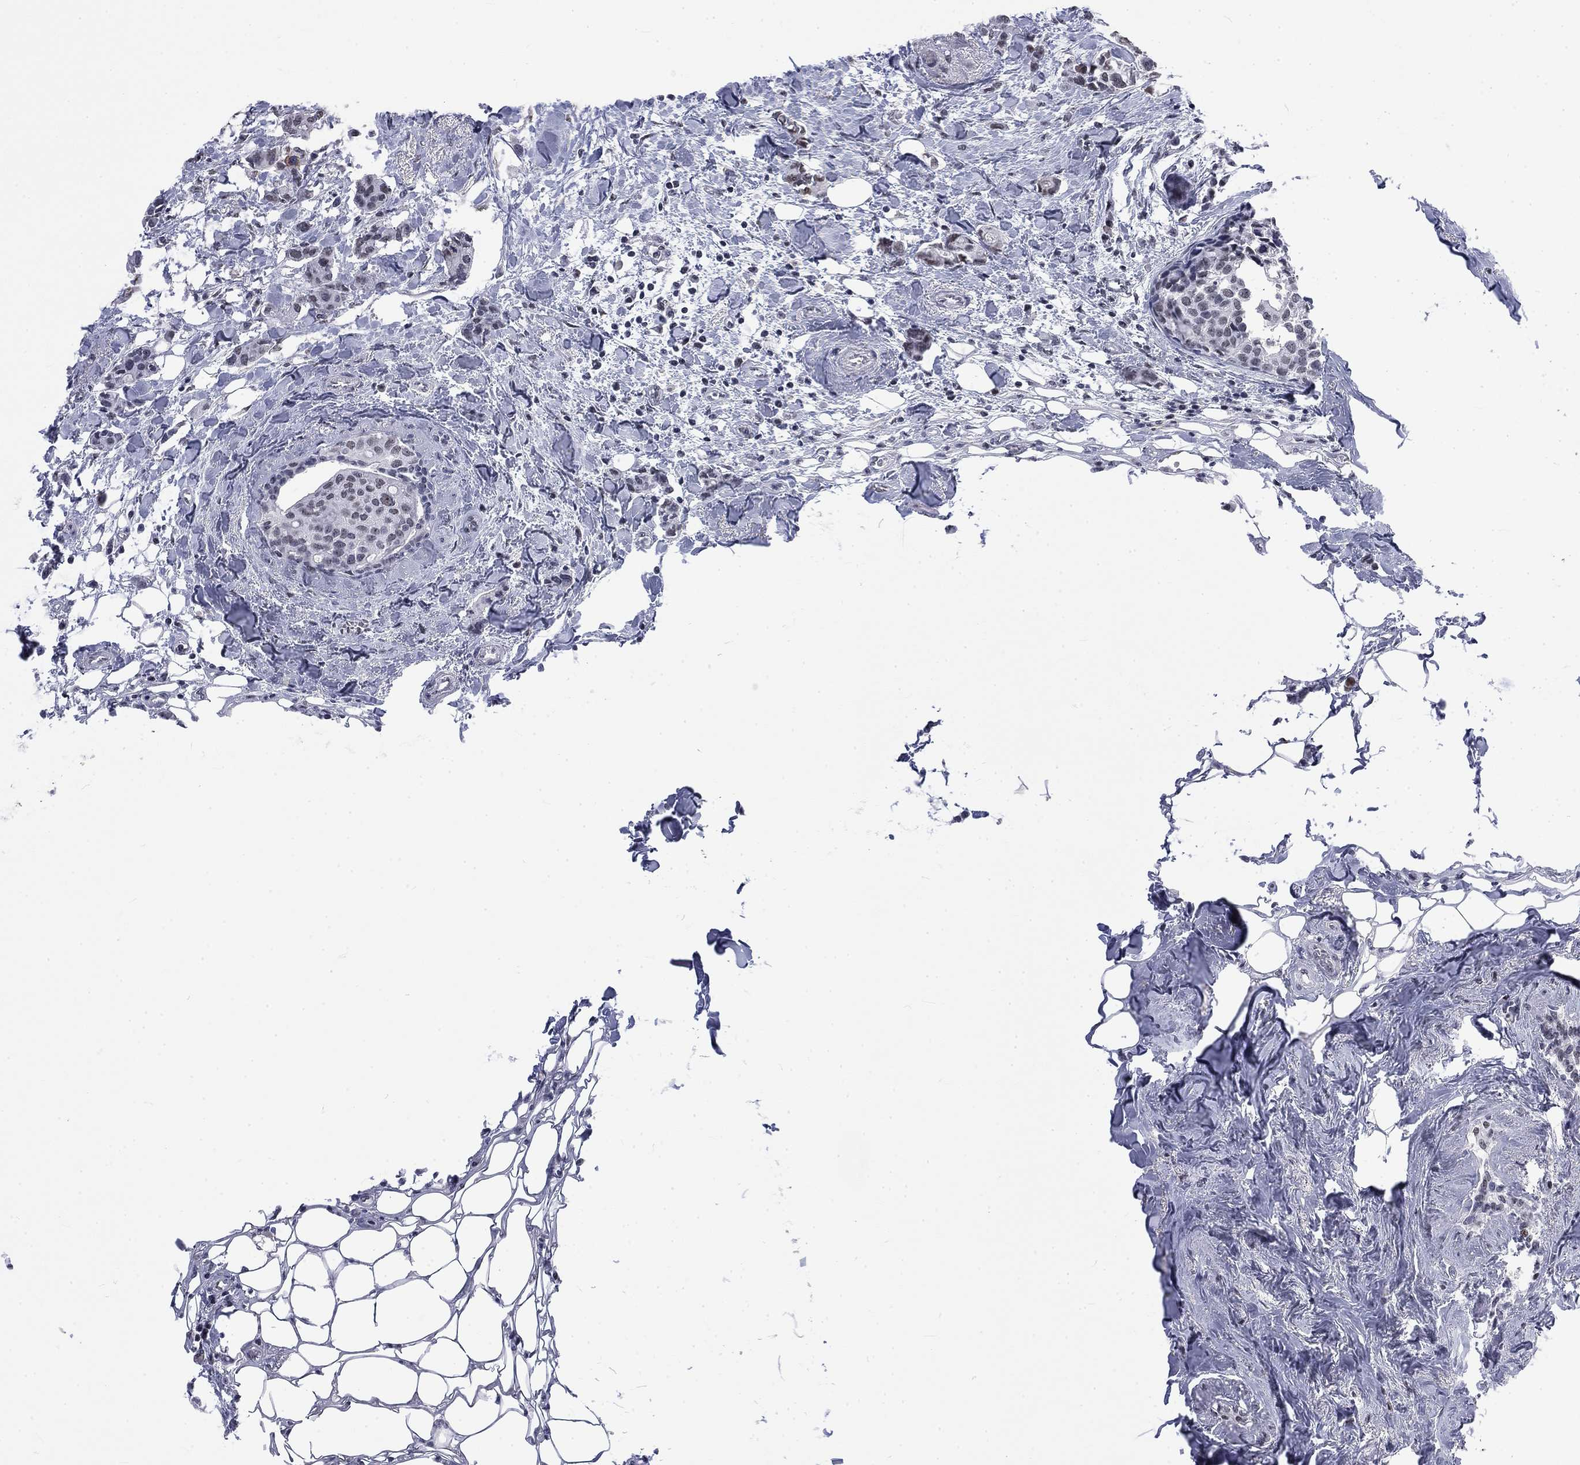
{"staining": {"intensity": "negative", "quantity": "none", "location": "none"}, "tissue": "breast cancer", "cell_type": "Tumor cells", "image_type": "cancer", "snomed": [{"axis": "morphology", "description": "Duct carcinoma"}, {"axis": "topography", "description": "Breast"}], "caption": "Immunohistochemistry of breast infiltrating ductal carcinoma demonstrates no staining in tumor cells. Brightfield microscopy of immunohistochemistry stained with DAB (brown) and hematoxylin (blue), captured at high magnification.", "gene": "CSRNP3", "patient": {"sex": "female", "age": 83}}